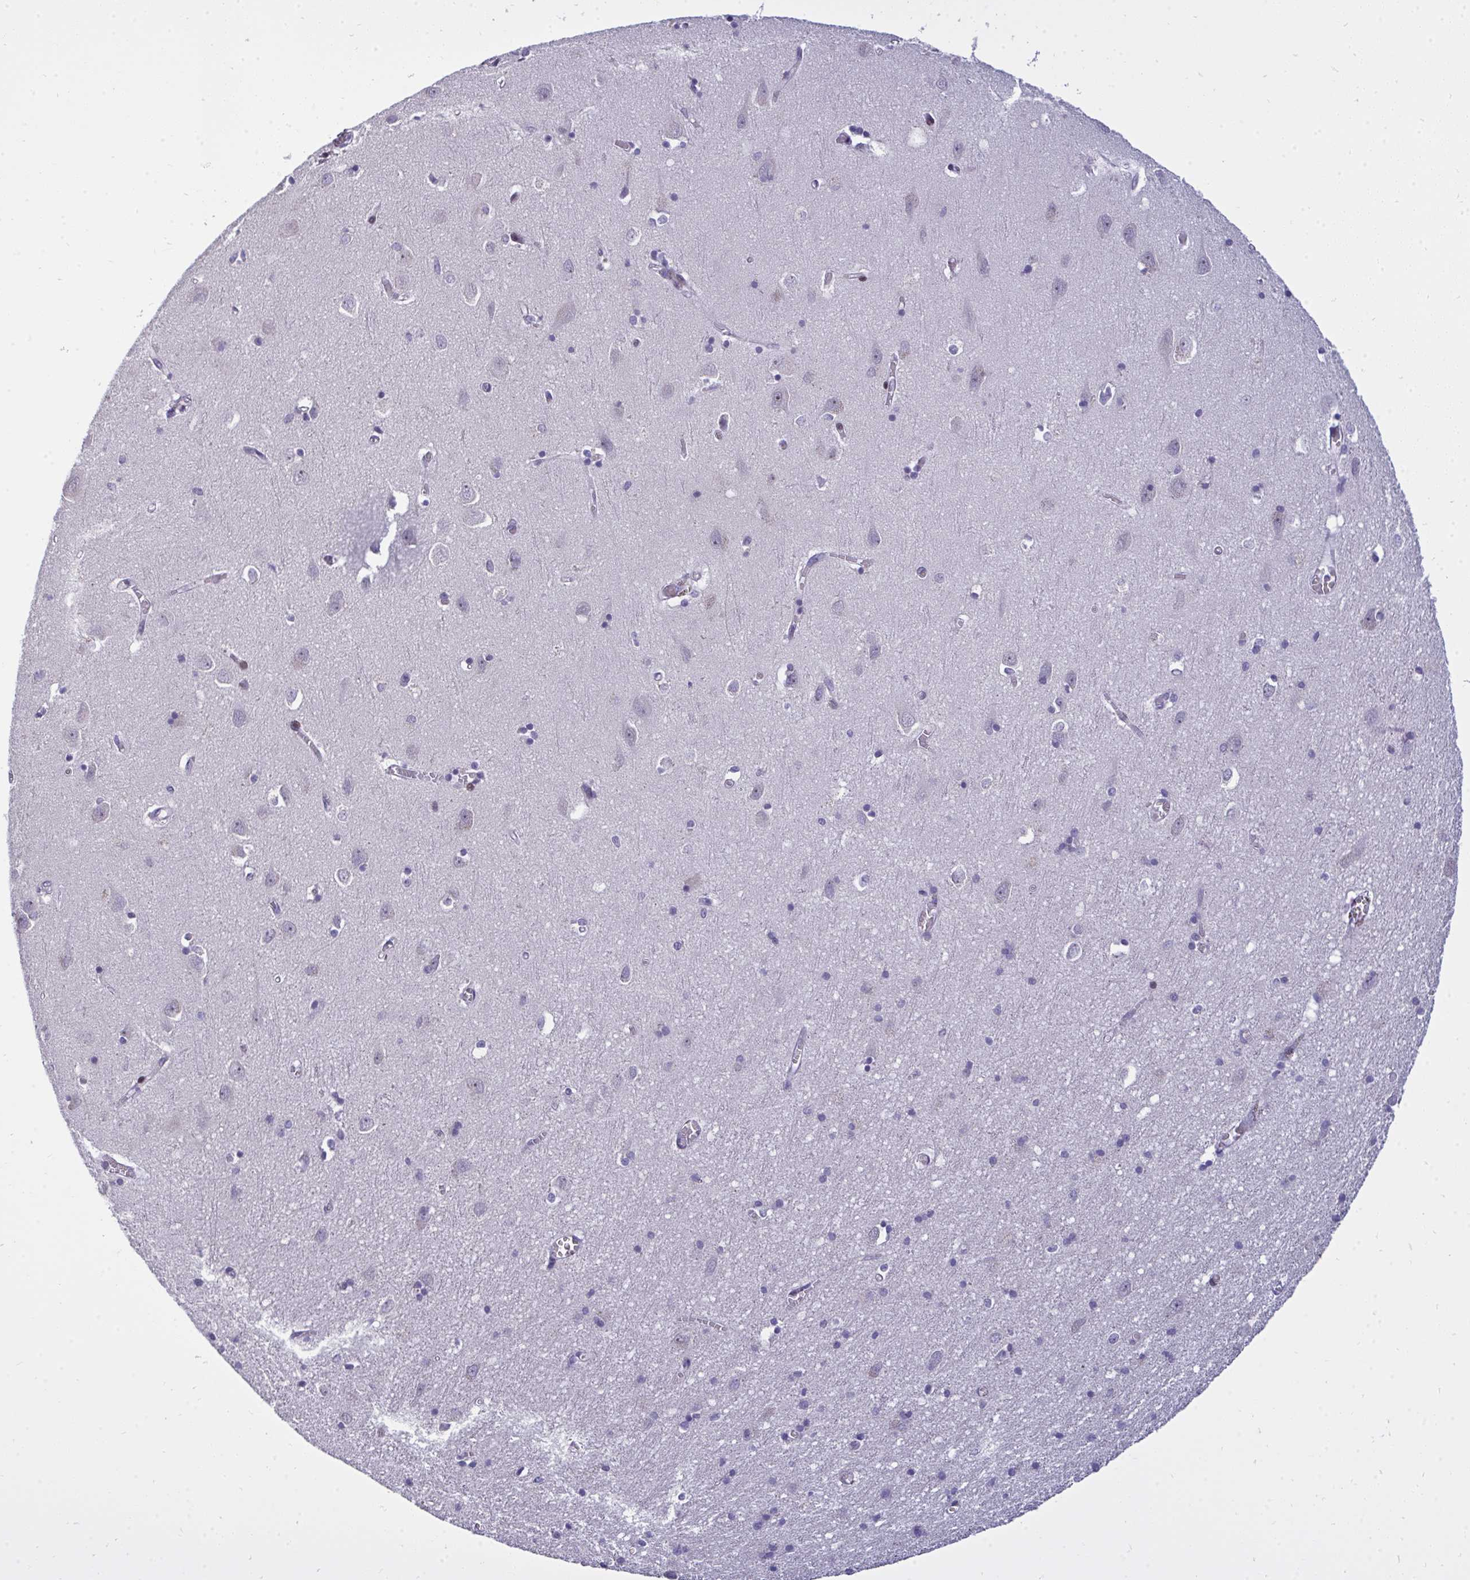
{"staining": {"intensity": "negative", "quantity": "none", "location": "none"}, "tissue": "cerebral cortex", "cell_type": "Endothelial cells", "image_type": "normal", "snomed": [{"axis": "morphology", "description": "Normal tissue, NOS"}, {"axis": "topography", "description": "Cerebral cortex"}], "caption": "This is an immunohistochemistry image of benign cerebral cortex. There is no positivity in endothelial cells.", "gene": "PLPPR3", "patient": {"sex": "male", "age": 70}}